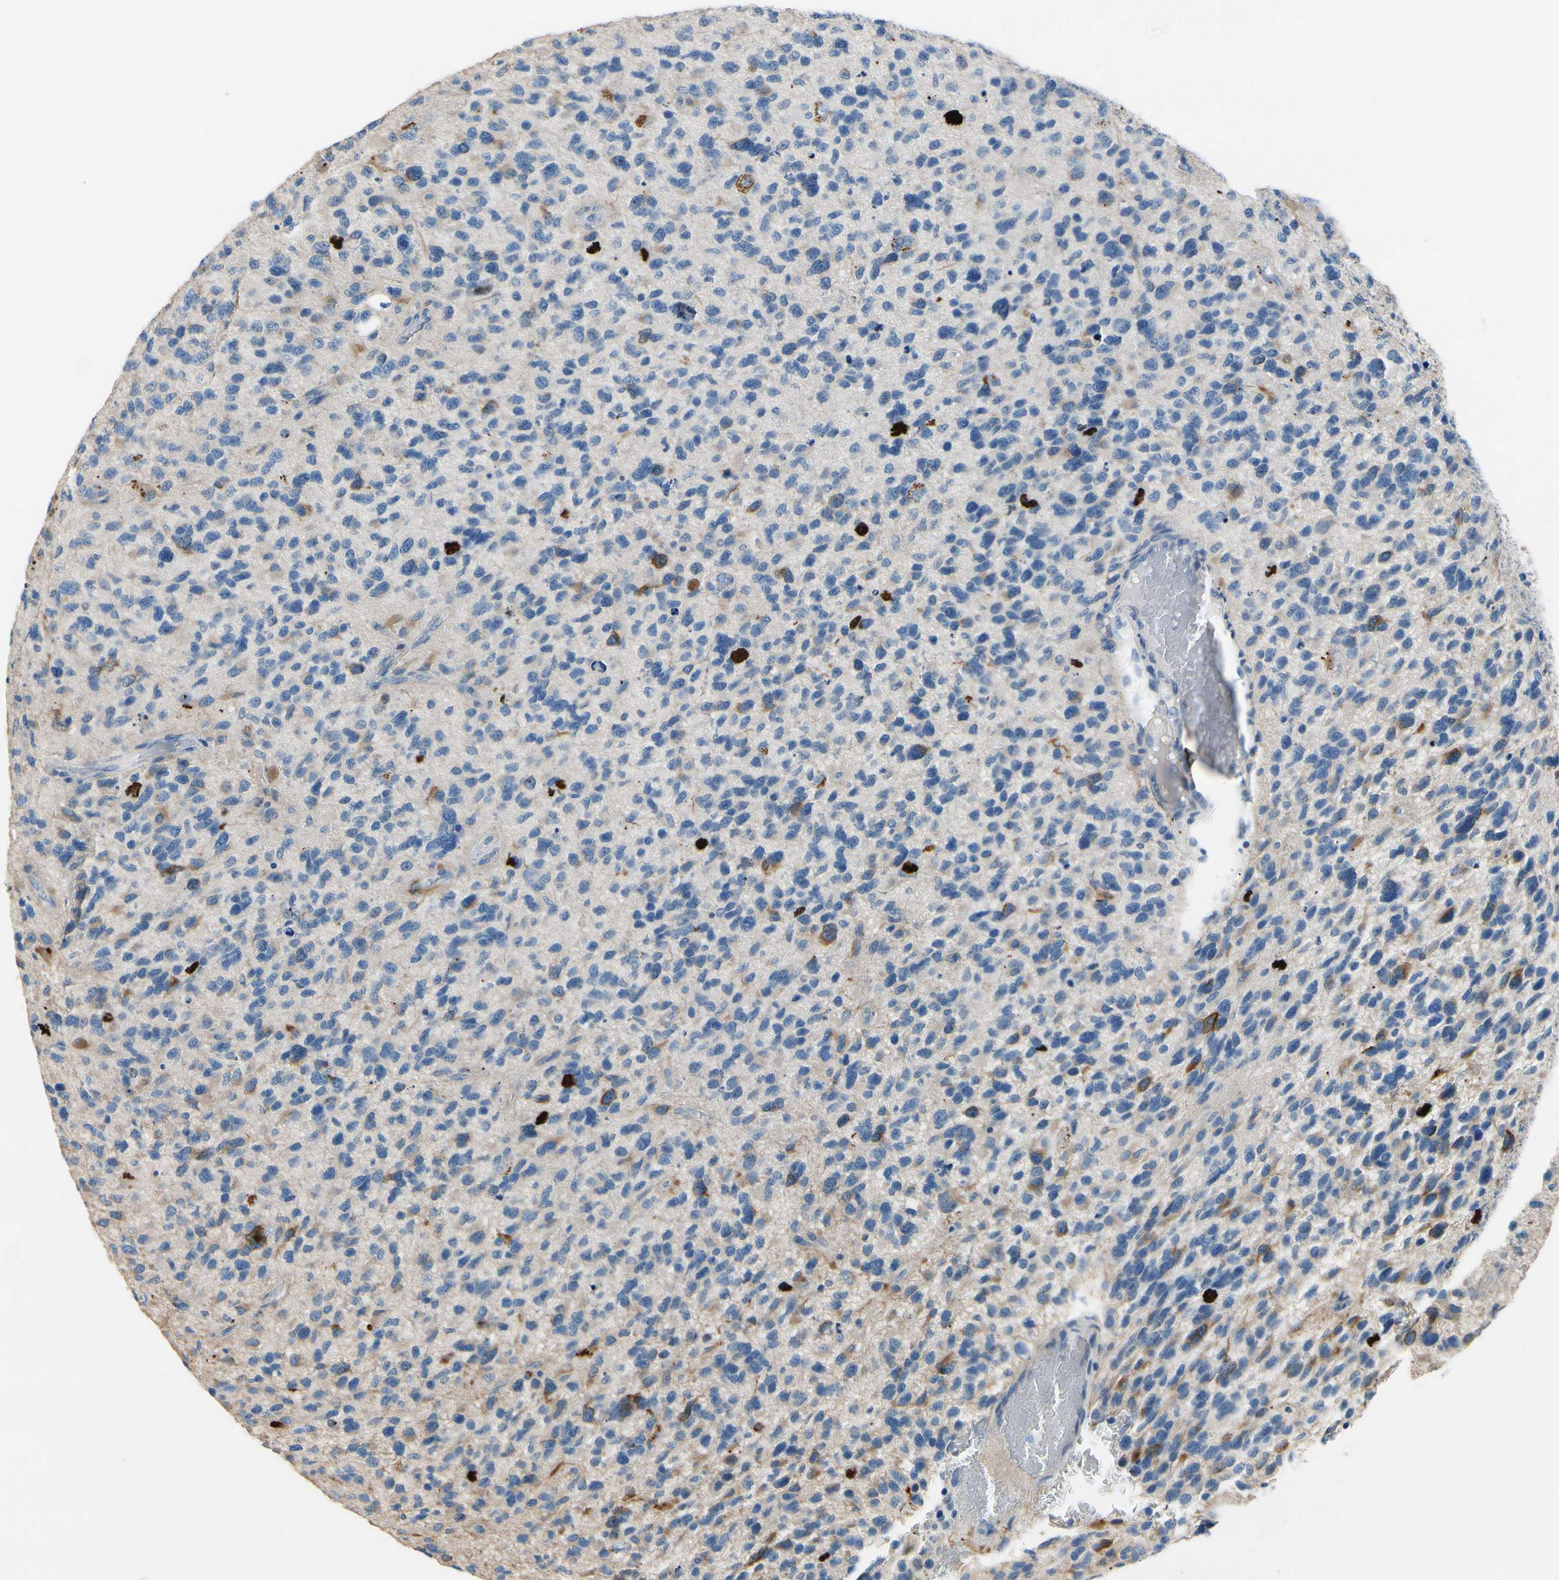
{"staining": {"intensity": "moderate", "quantity": "<25%", "location": "cytoplasmic/membranous"}, "tissue": "glioma", "cell_type": "Tumor cells", "image_type": "cancer", "snomed": [{"axis": "morphology", "description": "Glioma, malignant, High grade"}, {"axis": "topography", "description": "Brain"}], "caption": "IHC photomicrograph of malignant glioma (high-grade) stained for a protein (brown), which shows low levels of moderate cytoplasmic/membranous expression in about <25% of tumor cells.", "gene": "CKAP2", "patient": {"sex": "female", "age": 58}}